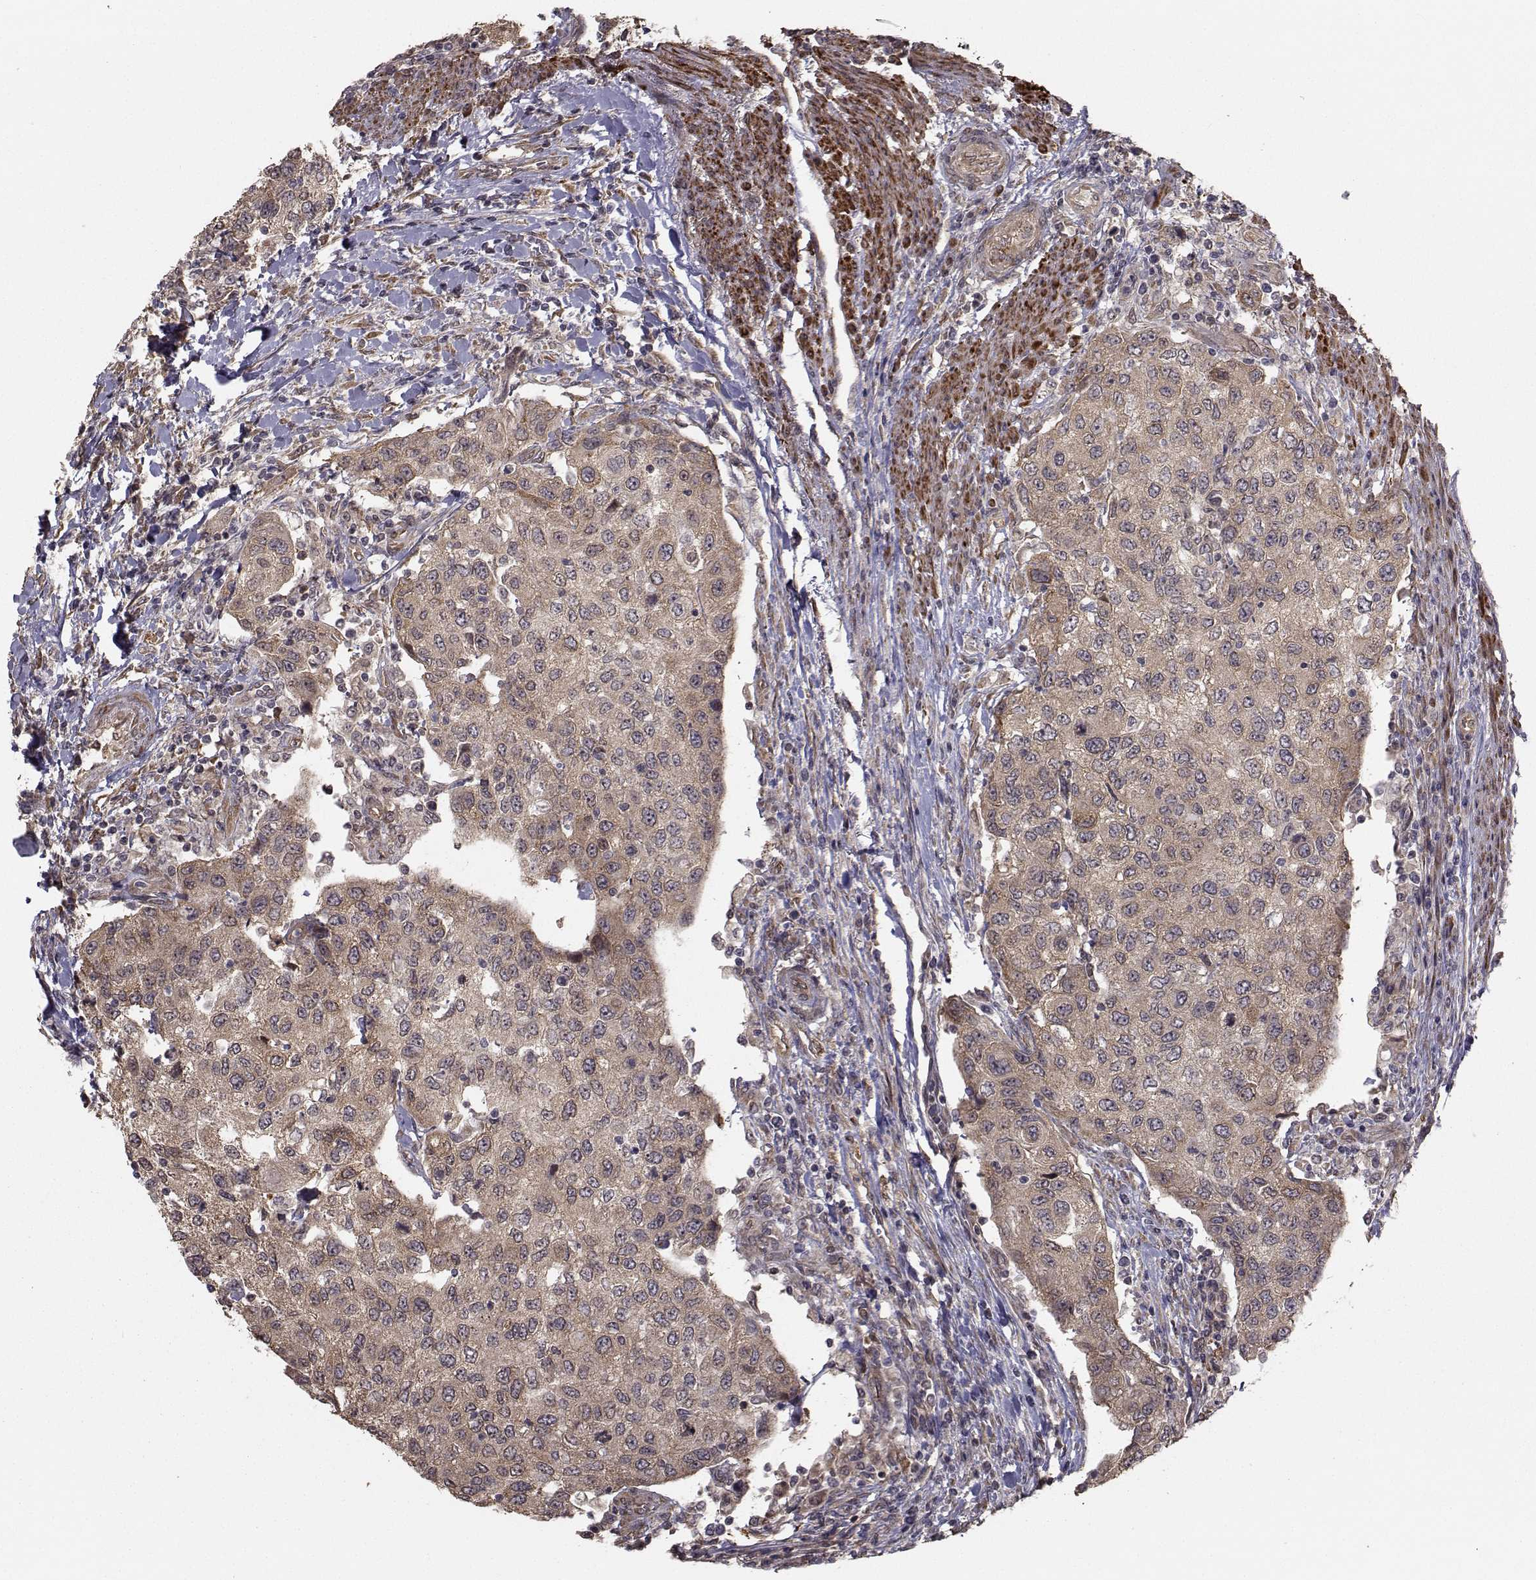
{"staining": {"intensity": "weak", "quantity": ">75%", "location": "cytoplasmic/membranous"}, "tissue": "urothelial cancer", "cell_type": "Tumor cells", "image_type": "cancer", "snomed": [{"axis": "morphology", "description": "Urothelial carcinoma, High grade"}, {"axis": "topography", "description": "Urinary bladder"}], "caption": "About >75% of tumor cells in human high-grade urothelial carcinoma show weak cytoplasmic/membranous protein positivity as visualized by brown immunohistochemical staining.", "gene": "TRIP10", "patient": {"sex": "female", "age": 78}}